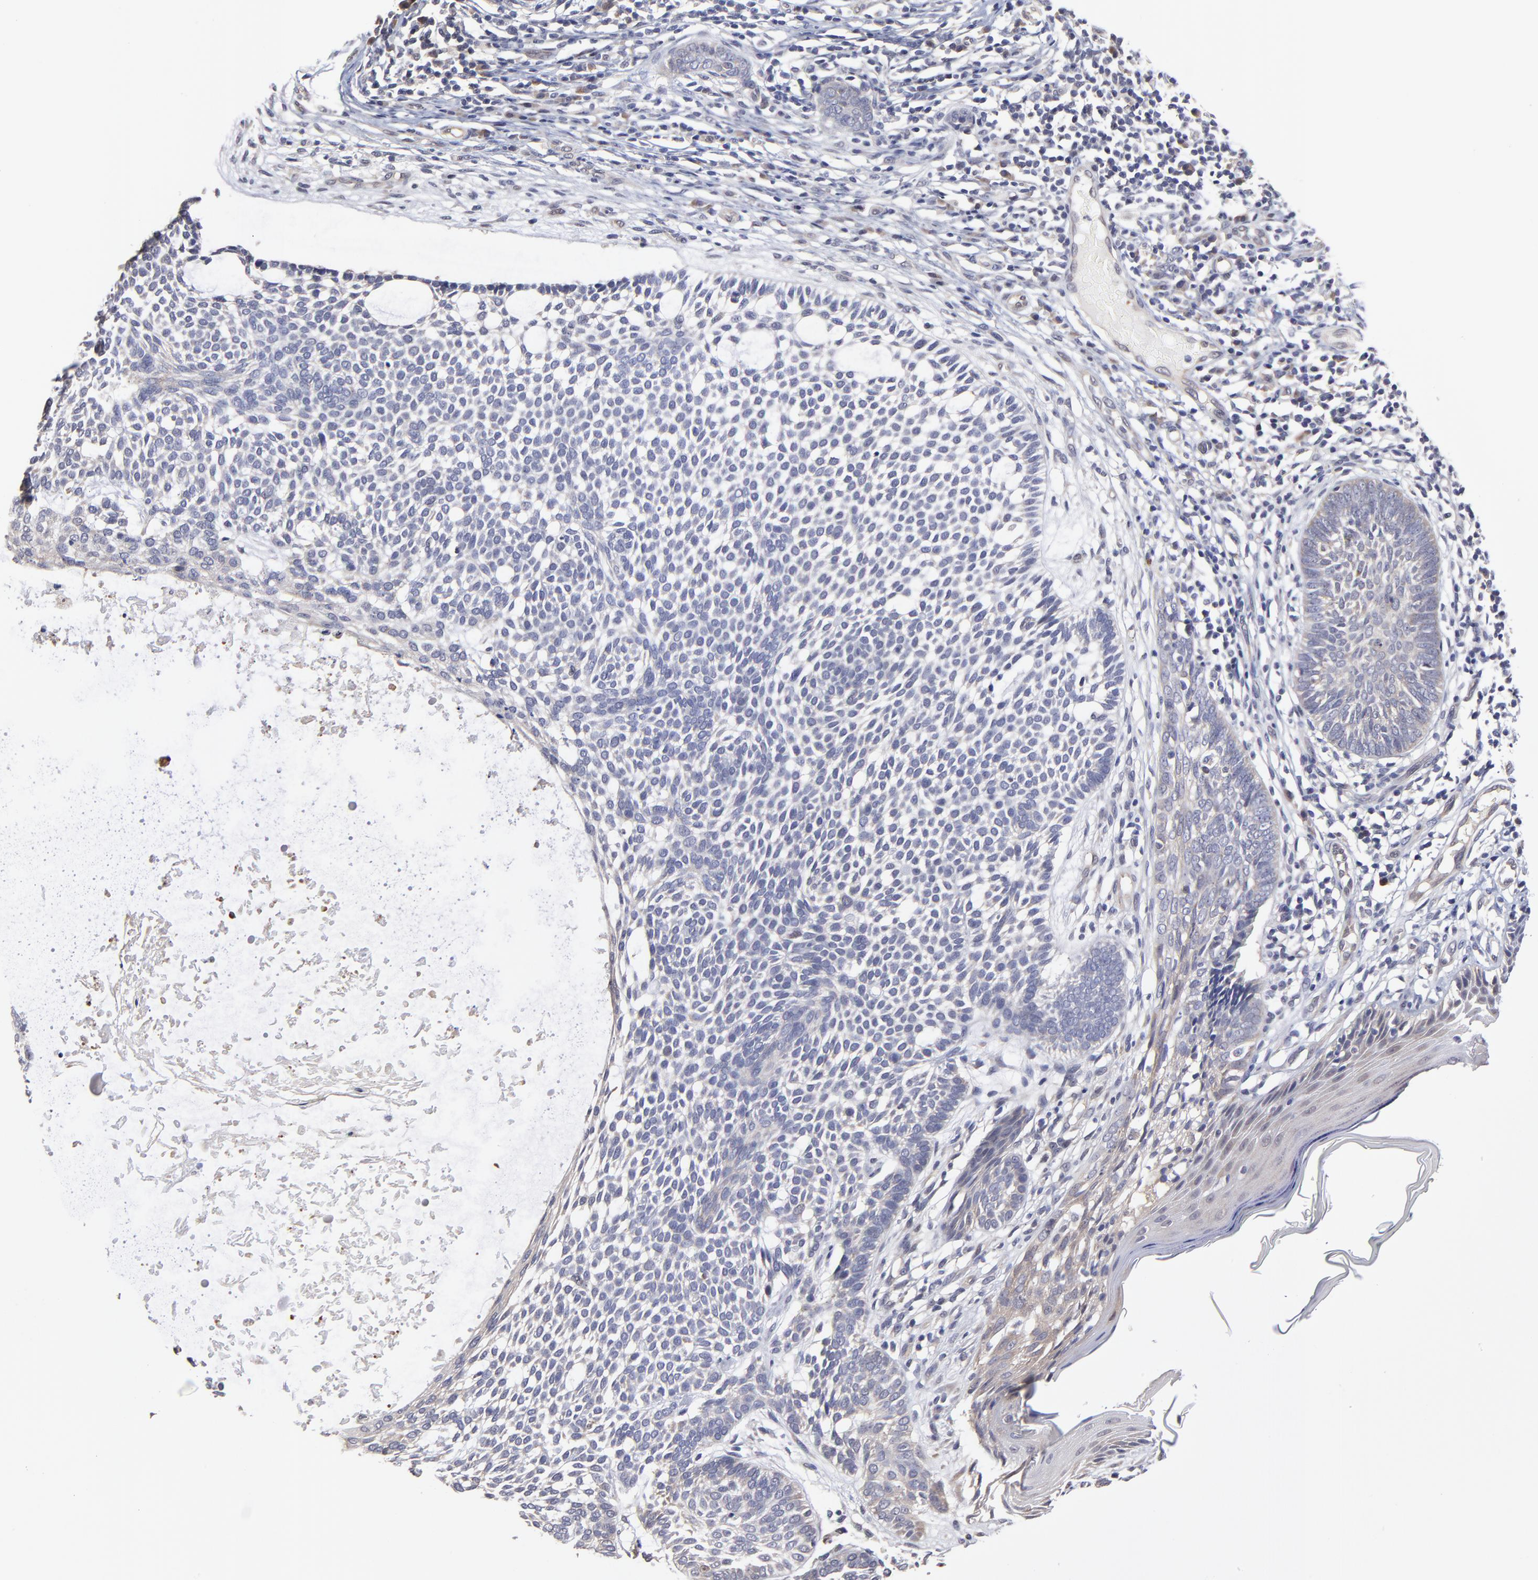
{"staining": {"intensity": "negative", "quantity": "none", "location": "none"}, "tissue": "skin cancer", "cell_type": "Tumor cells", "image_type": "cancer", "snomed": [{"axis": "morphology", "description": "Basal cell carcinoma"}, {"axis": "topography", "description": "Skin"}], "caption": "An immunohistochemistry photomicrograph of skin cancer (basal cell carcinoma) is shown. There is no staining in tumor cells of skin cancer (basal cell carcinoma).", "gene": "ZNF10", "patient": {"sex": "male", "age": 87}}